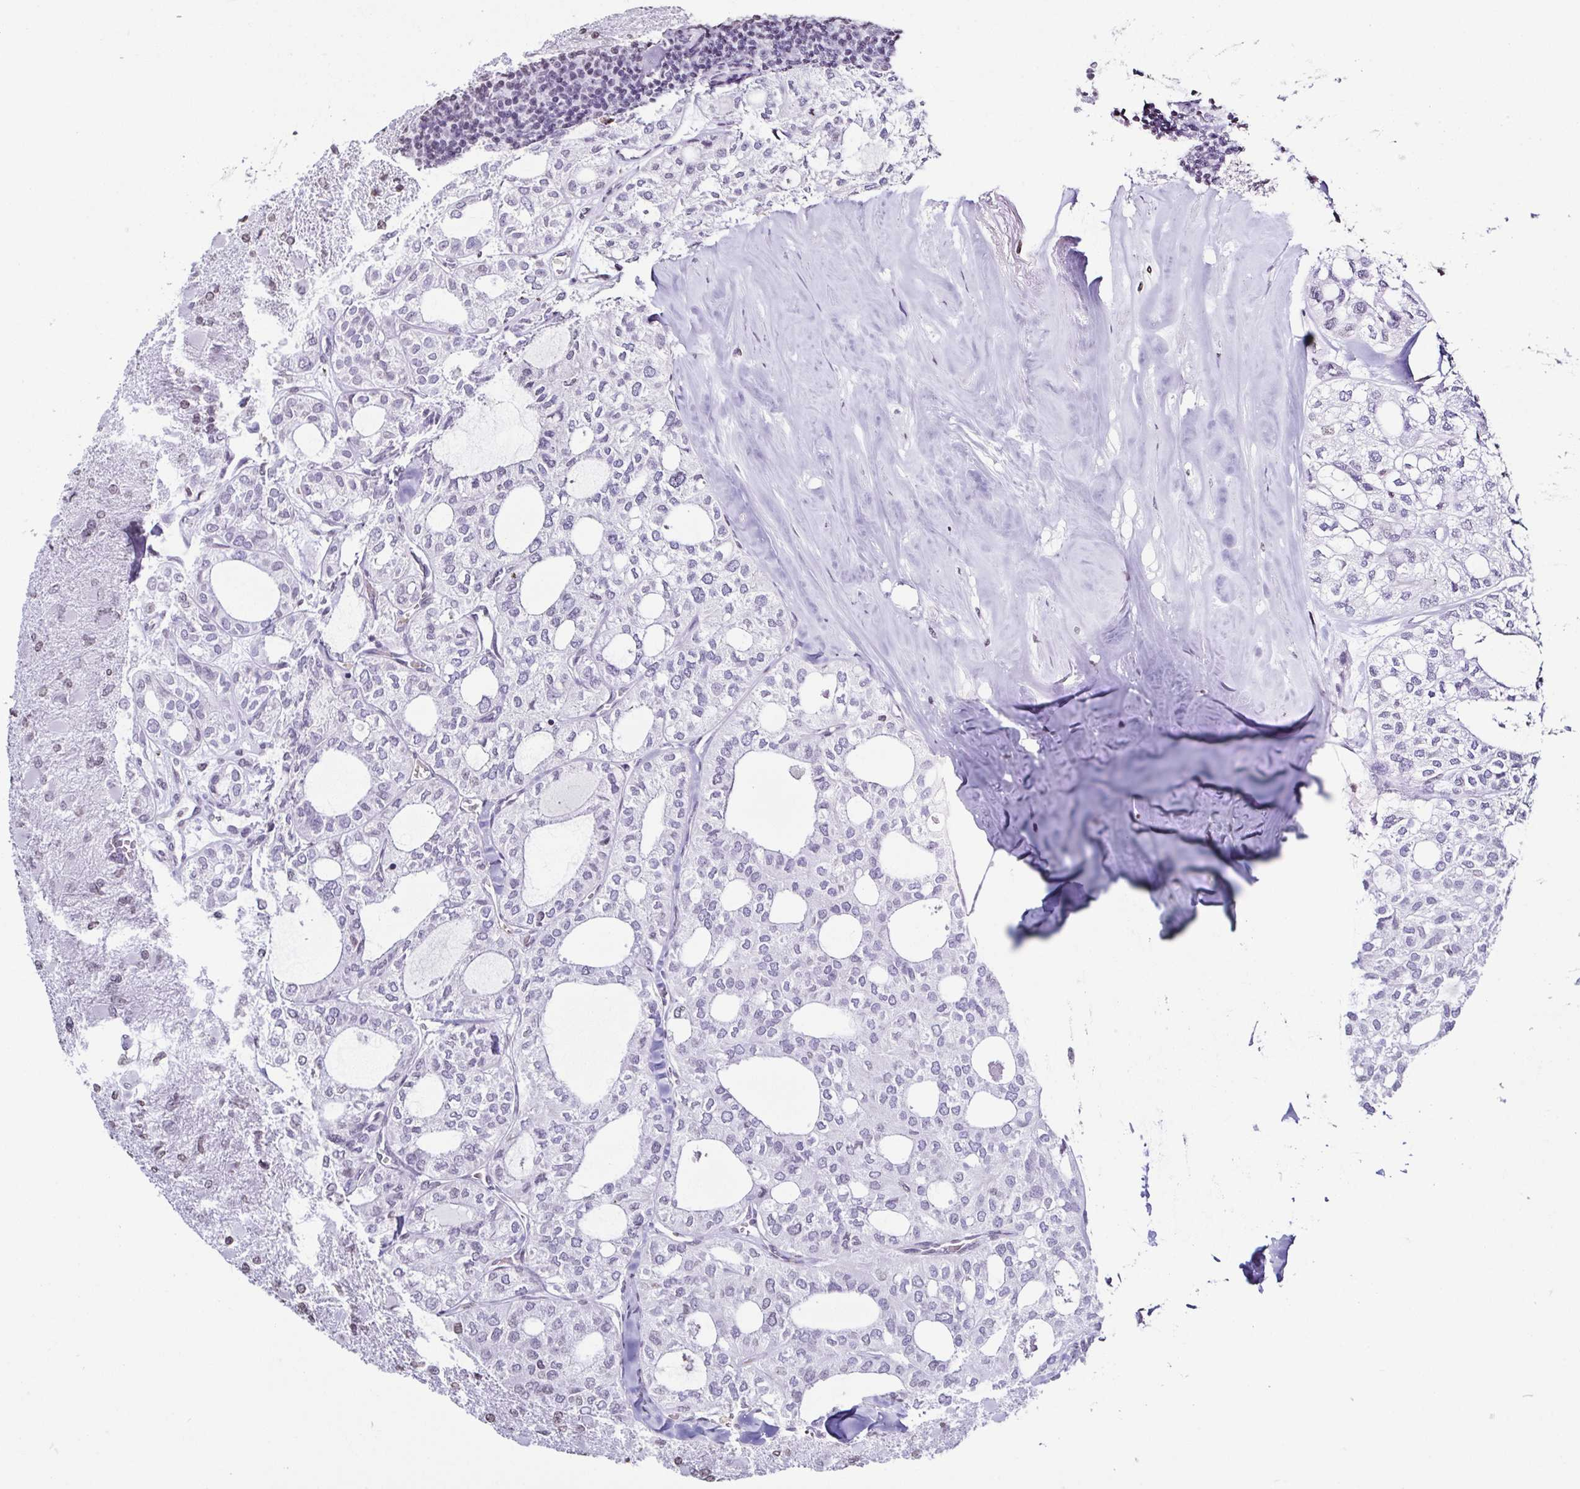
{"staining": {"intensity": "negative", "quantity": "none", "location": "none"}, "tissue": "thyroid cancer", "cell_type": "Tumor cells", "image_type": "cancer", "snomed": [{"axis": "morphology", "description": "Follicular adenoma carcinoma, NOS"}, {"axis": "topography", "description": "Thyroid gland"}], "caption": "The micrograph demonstrates no significant staining in tumor cells of thyroid cancer. (DAB immunohistochemistry visualized using brightfield microscopy, high magnification).", "gene": "VCY1B", "patient": {"sex": "male", "age": 75}}